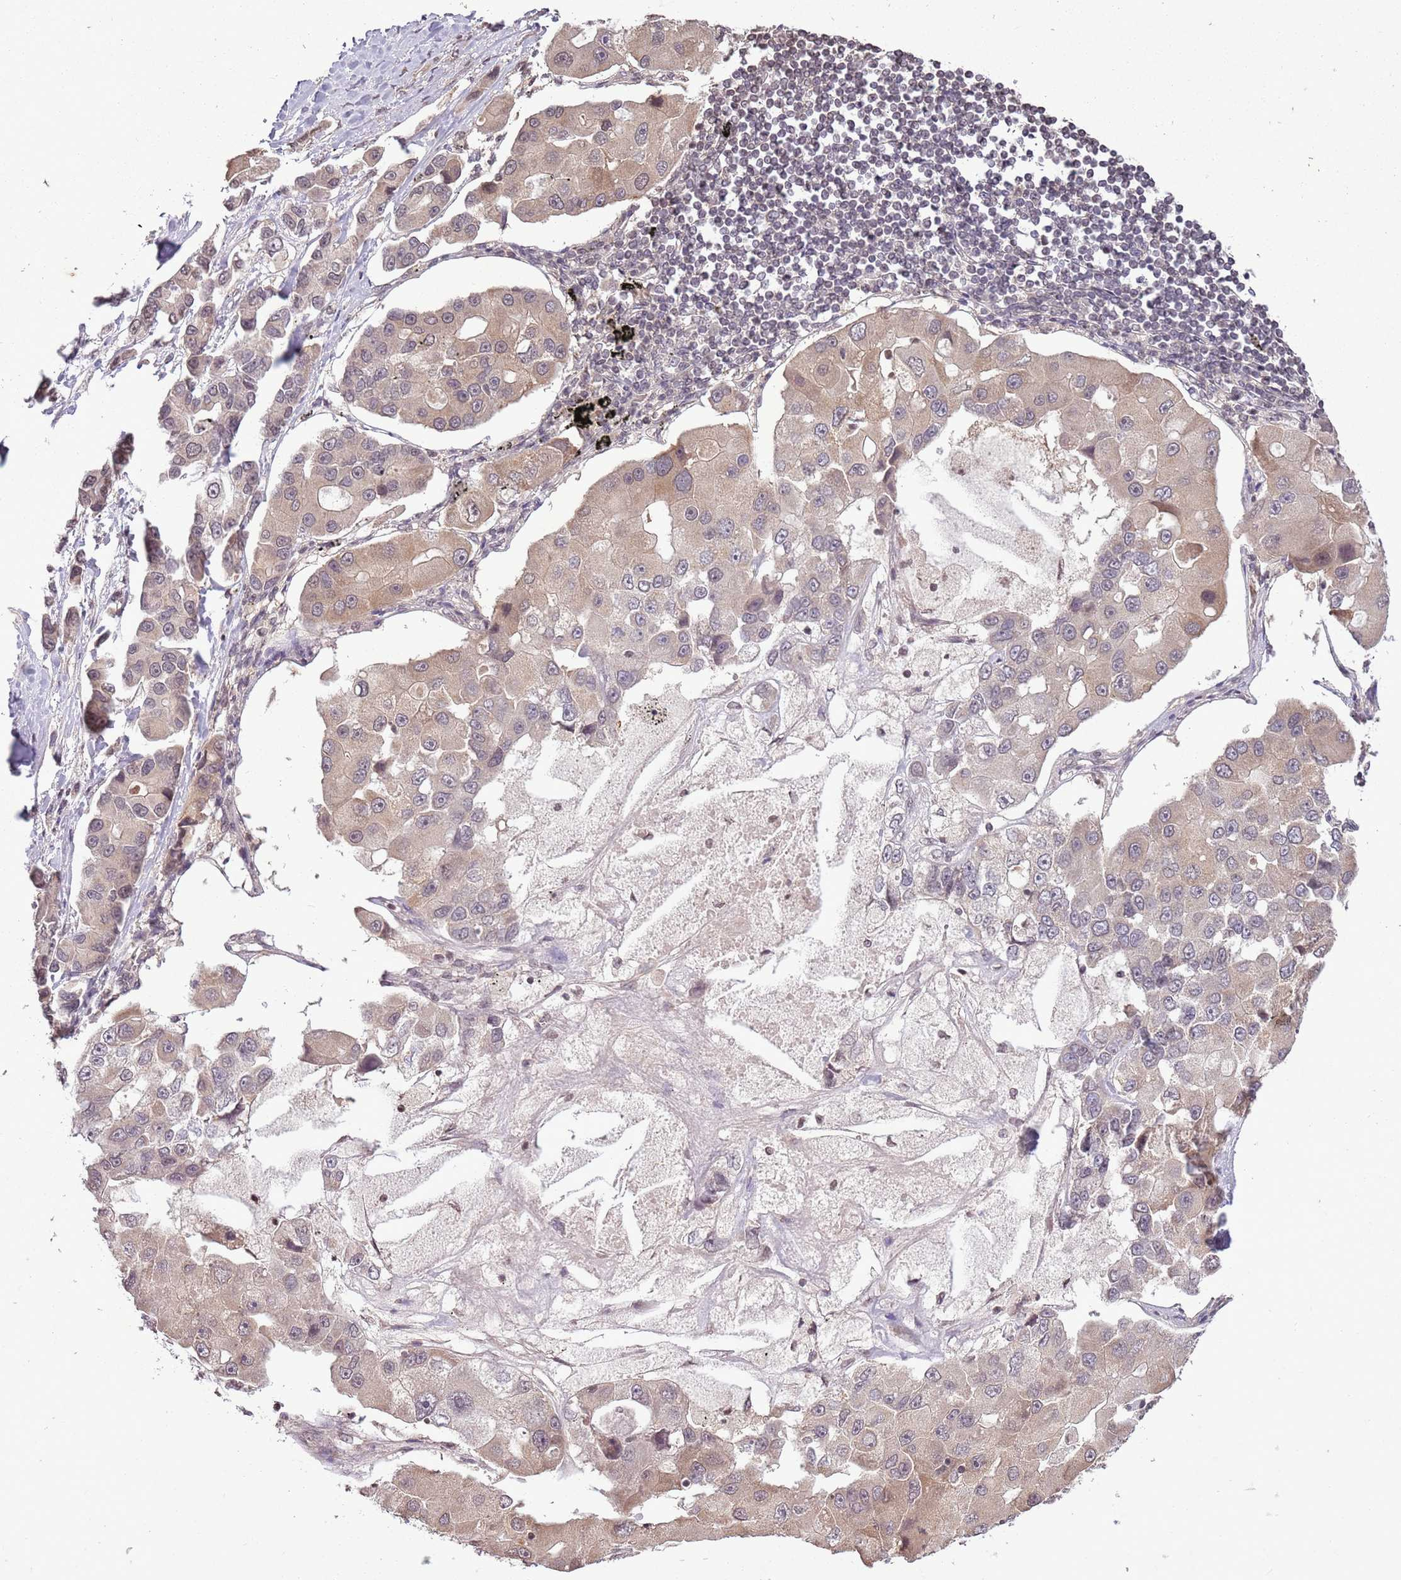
{"staining": {"intensity": "moderate", "quantity": ">75%", "location": "cytoplasmic/membranous"}, "tissue": "lung cancer", "cell_type": "Tumor cells", "image_type": "cancer", "snomed": [{"axis": "morphology", "description": "Adenocarcinoma, NOS"}, {"axis": "topography", "description": "Lung"}], "caption": "Immunohistochemistry staining of lung cancer, which exhibits medium levels of moderate cytoplasmic/membranous staining in approximately >75% of tumor cells indicating moderate cytoplasmic/membranous protein positivity. The staining was performed using DAB (3,3'-diaminobenzidine) (brown) for protein detection and nuclei were counterstained in hematoxylin (blue).", "gene": "CAPN9", "patient": {"sex": "female", "age": 54}}